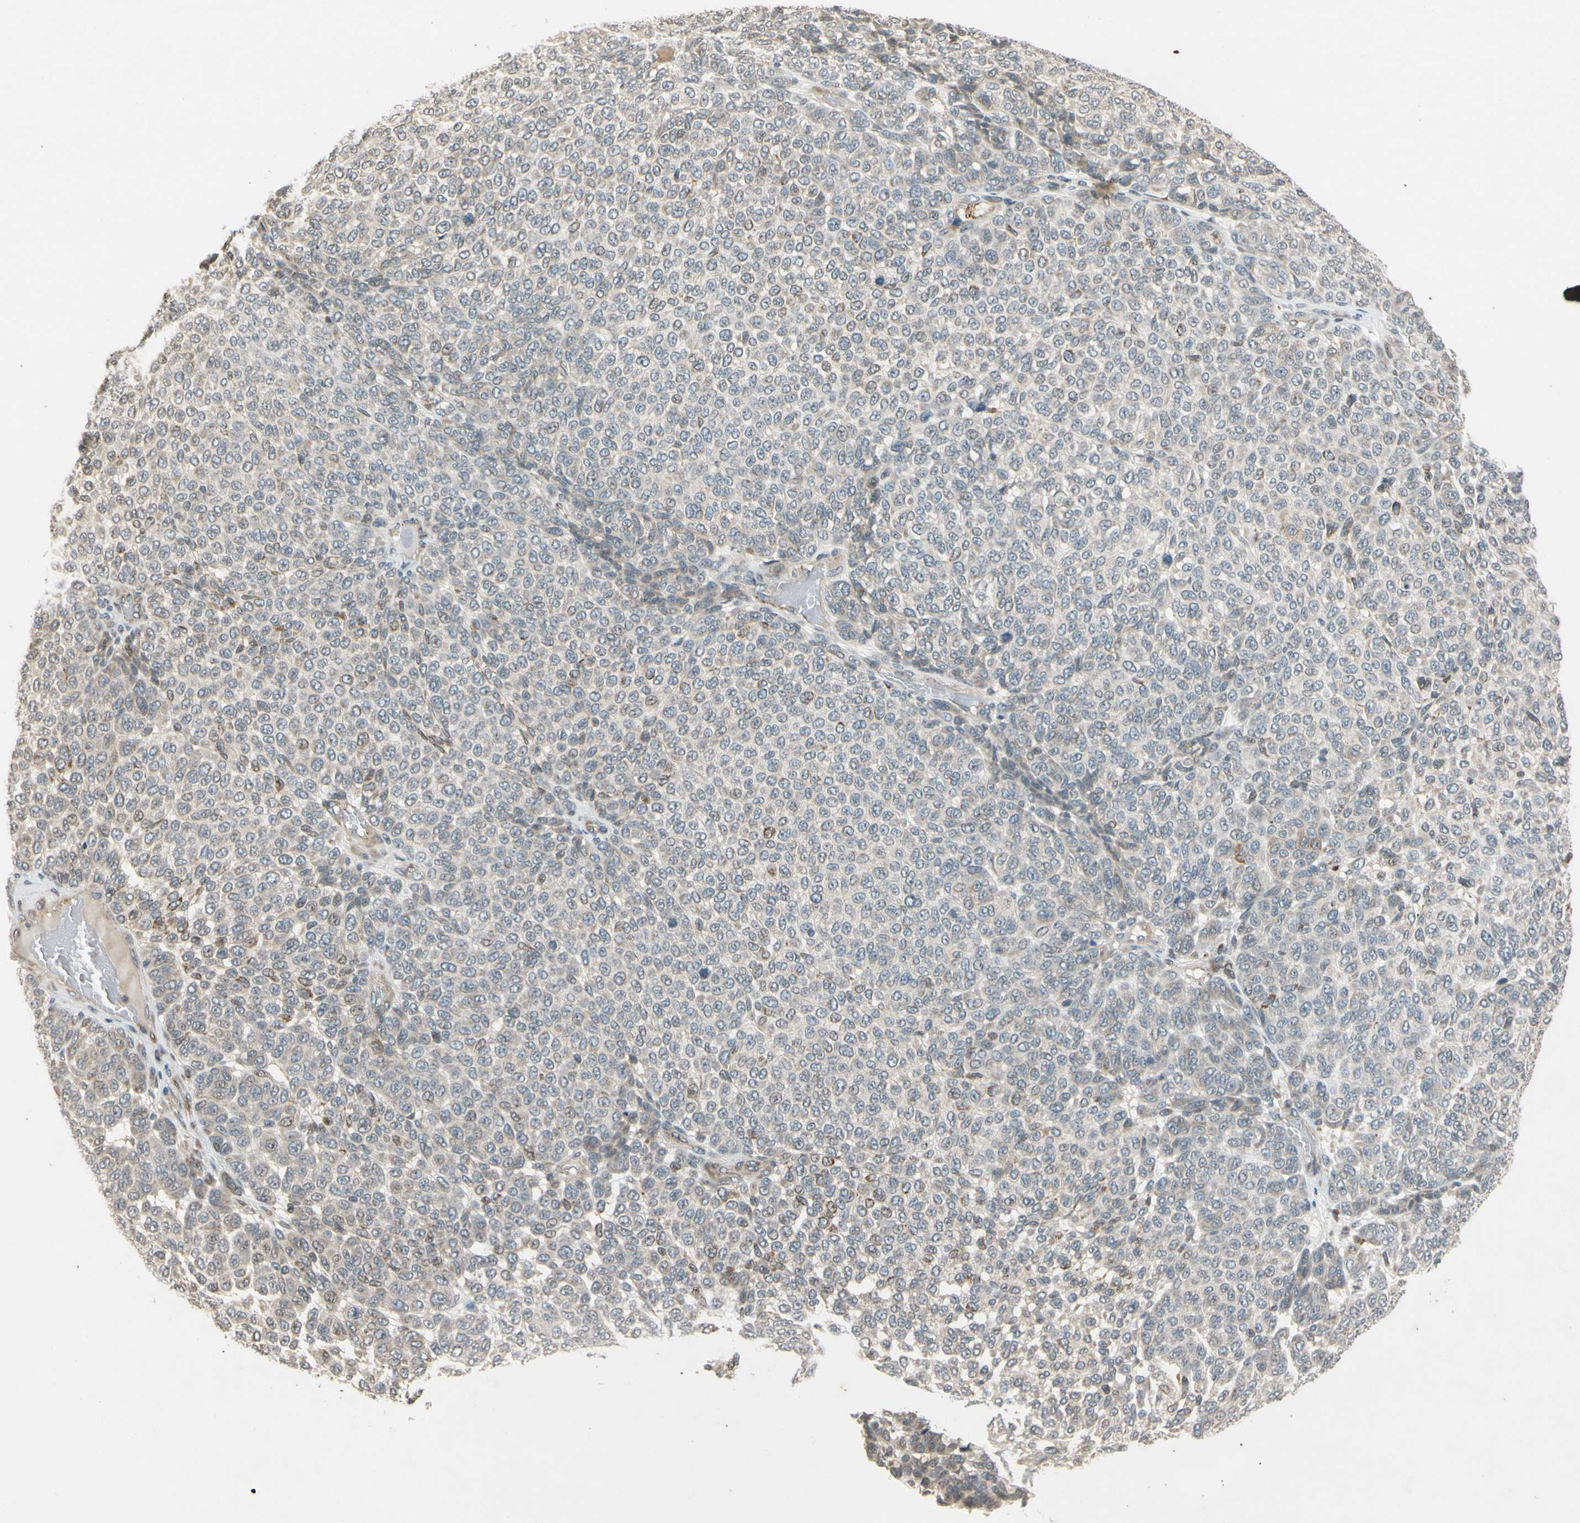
{"staining": {"intensity": "weak", "quantity": ">75%", "location": "cytoplasmic/membranous"}, "tissue": "melanoma", "cell_type": "Tumor cells", "image_type": "cancer", "snomed": [{"axis": "morphology", "description": "Malignant melanoma, NOS"}, {"axis": "topography", "description": "Skin"}], "caption": "Protein expression by immunohistochemistry exhibits weak cytoplasmic/membranous expression in approximately >75% of tumor cells in malignant melanoma.", "gene": "ATP2C1", "patient": {"sex": "male", "age": 59}}